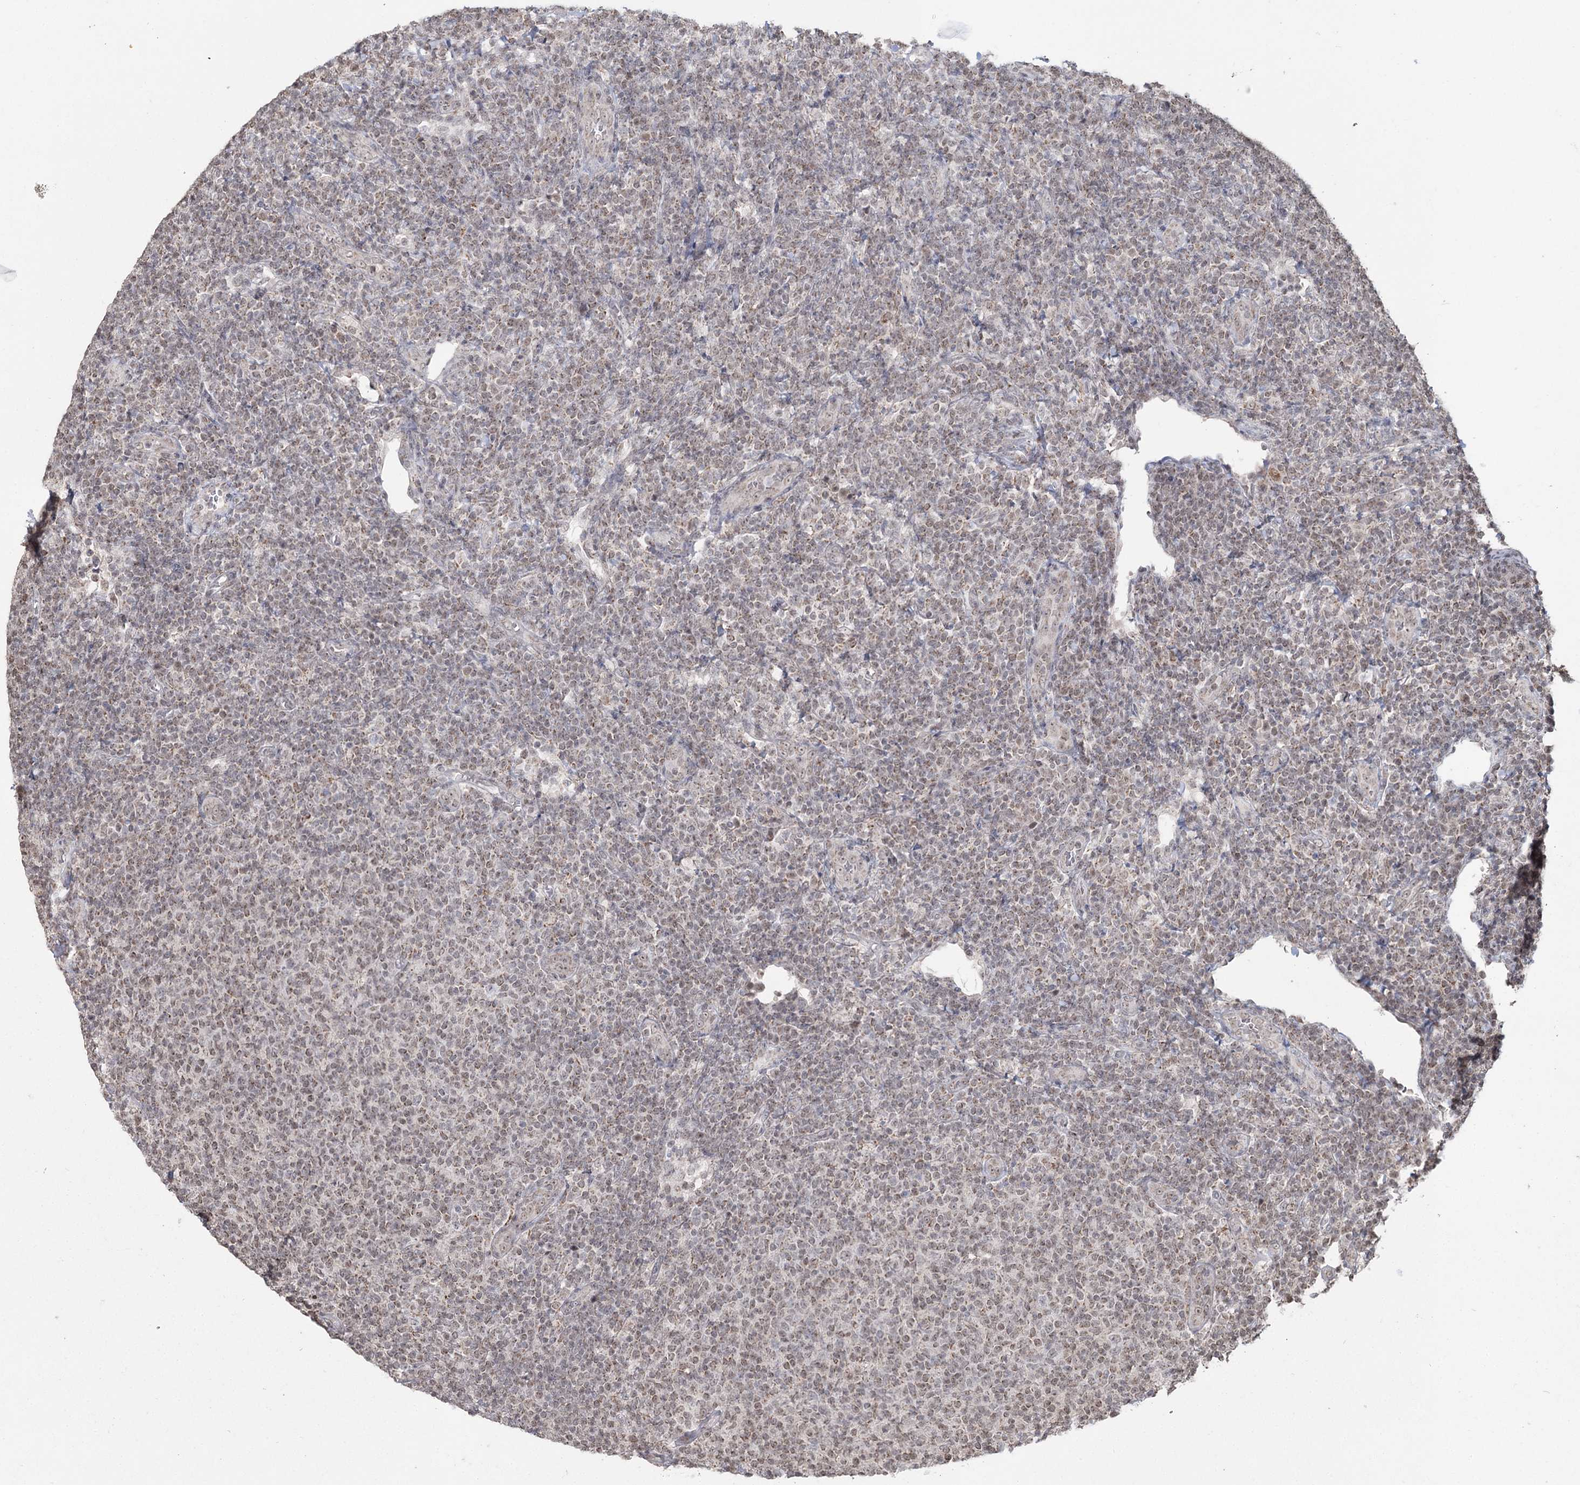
{"staining": {"intensity": "weak", "quantity": "25%-75%", "location": "cytoplasmic/membranous"}, "tissue": "lymphoma", "cell_type": "Tumor cells", "image_type": "cancer", "snomed": [{"axis": "morphology", "description": "Malignant lymphoma, non-Hodgkin's type, Low grade"}, {"axis": "topography", "description": "Lymph node"}], "caption": "Low-grade malignant lymphoma, non-Hodgkin's type tissue exhibits weak cytoplasmic/membranous staining in approximately 25%-75% of tumor cells", "gene": "PDHX", "patient": {"sex": "male", "age": 66}}